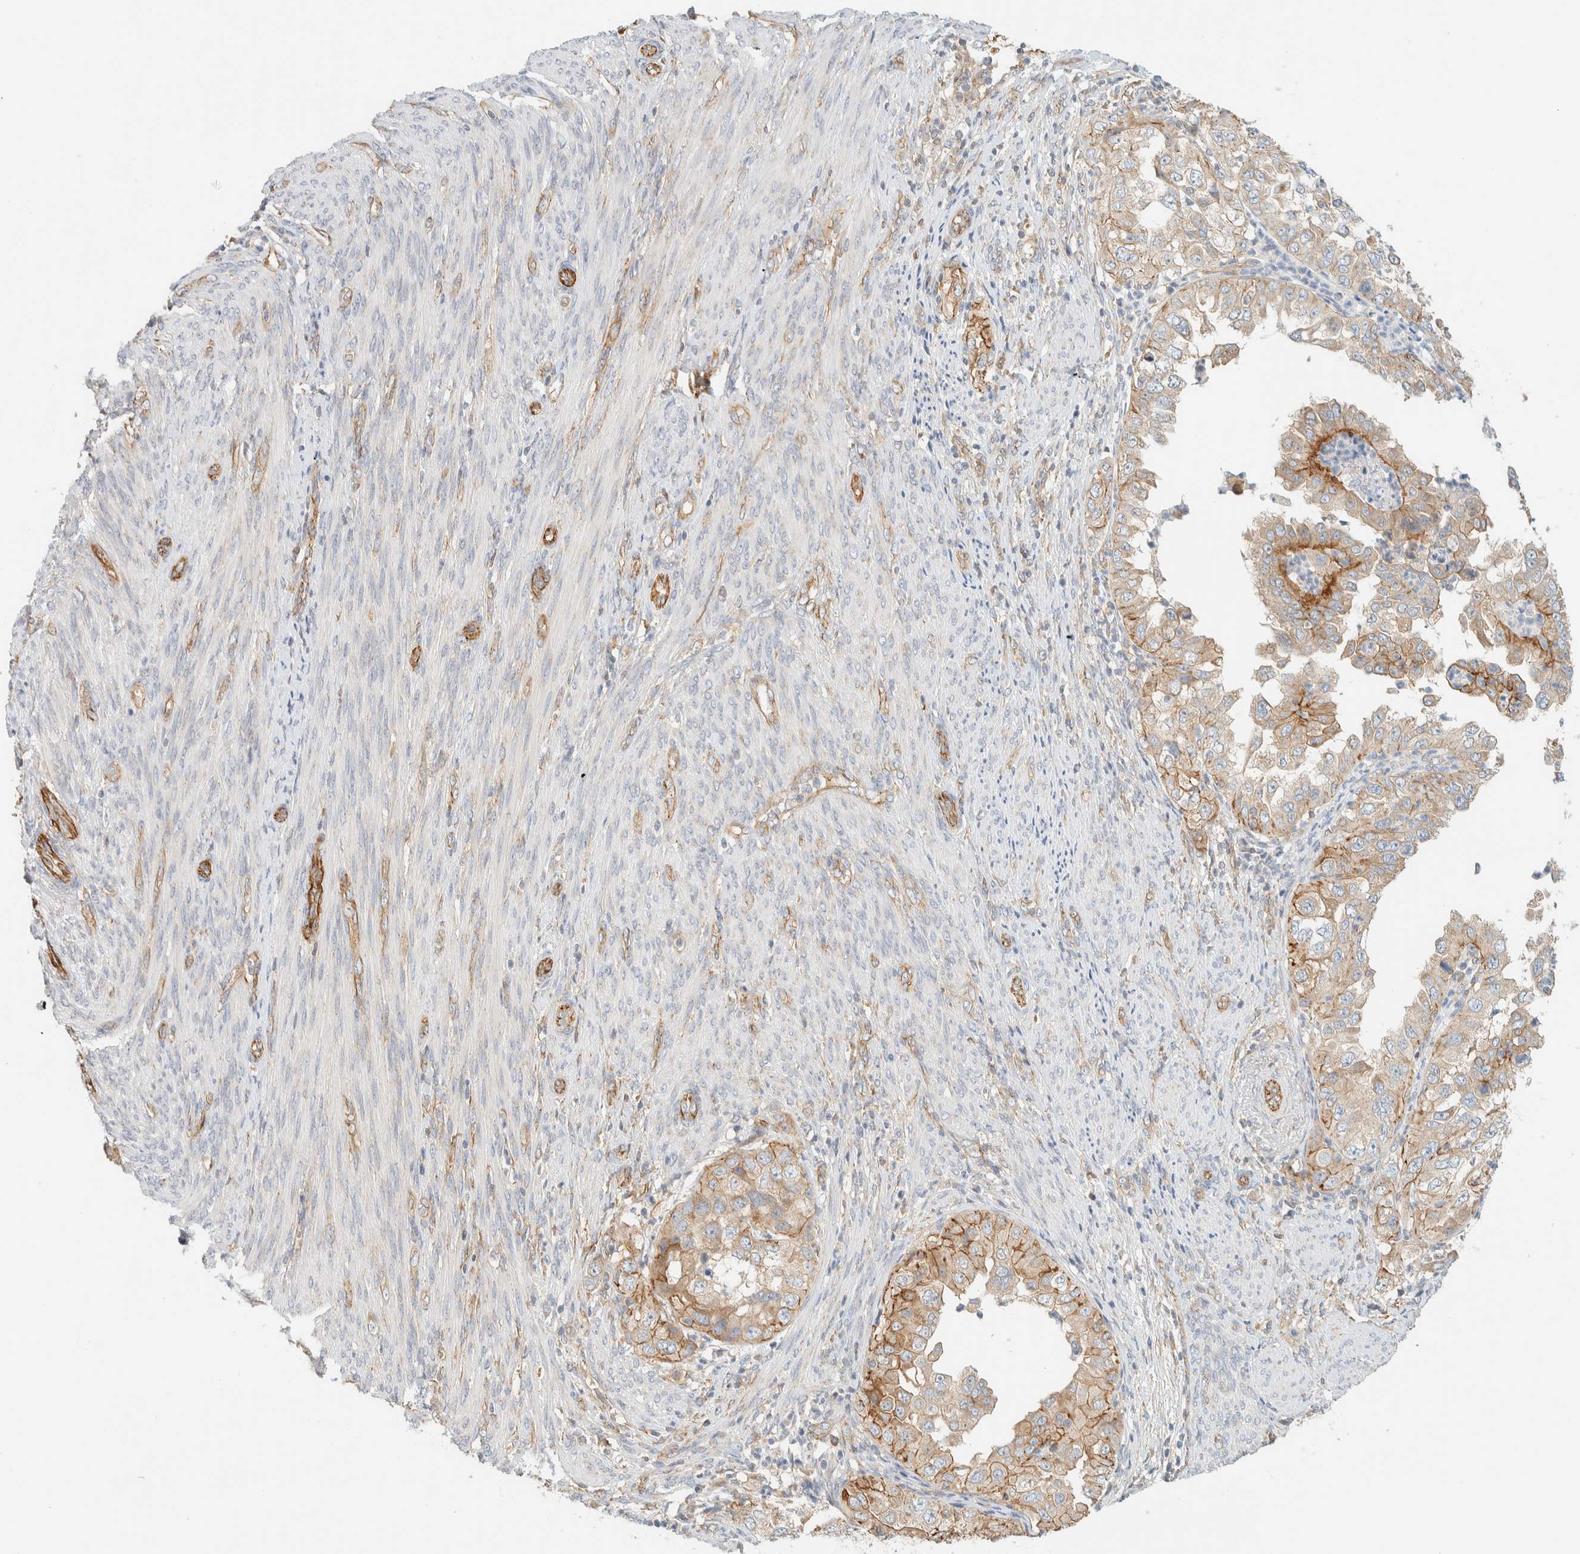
{"staining": {"intensity": "weak", "quantity": "25%-75%", "location": "cytoplasmic/membranous"}, "tissue": "endometrial cancer", "cell_type": "Tumor cells", "image_type": "cancer", "snomed": [{"axis": "morphology", "description": "Adenocarcinoma, NOS"}, {"axis": "topography", "description": "Endometrium"}], "caption": "Immunohistochemical staining of endometrial cancer (adenocarcinoma) shows low levels of weak cytoplasmic/membranous positivity in about 25%-75% of tumor cells.", "gene": "LIMA1", "patient": {"sex": "female", "age": 85}}